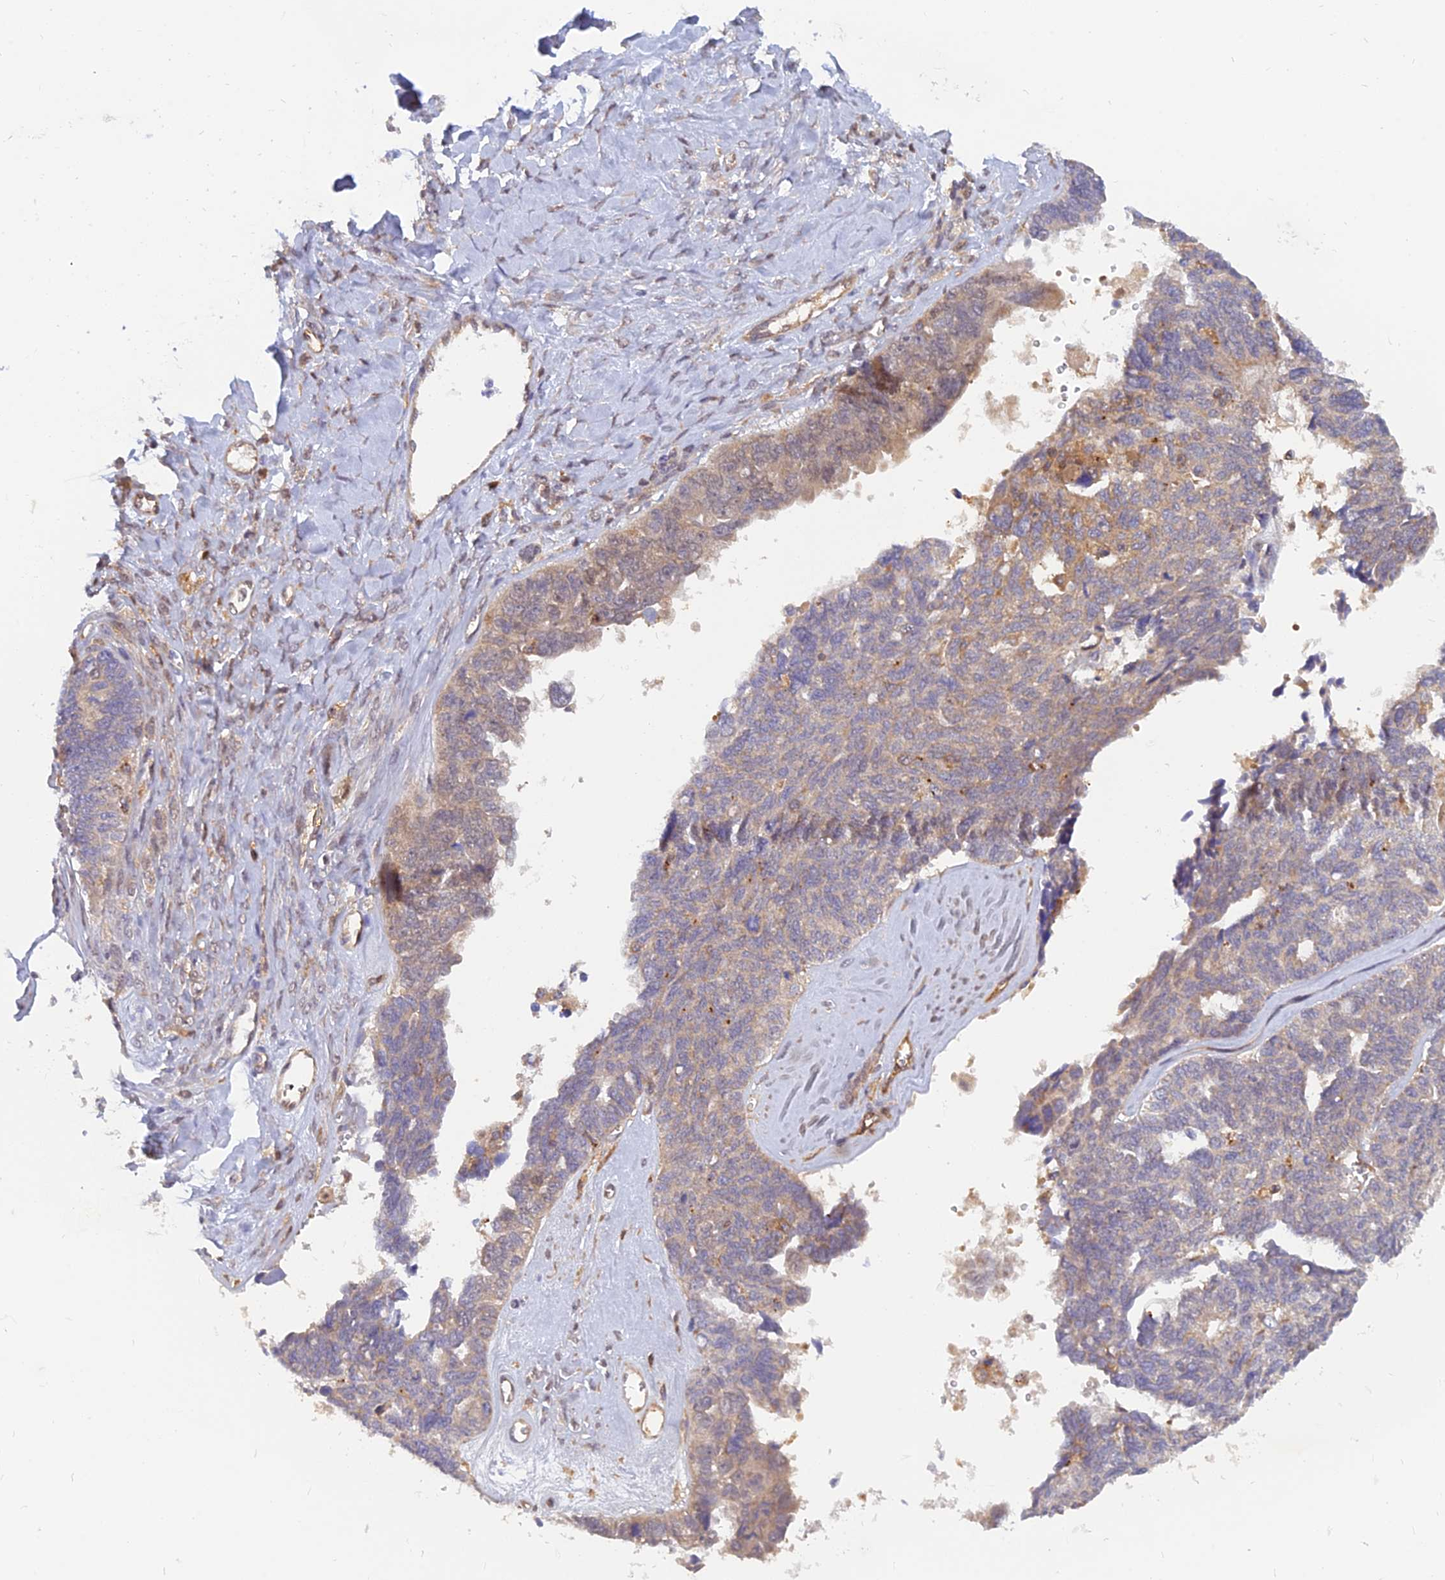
{"staining": {"intensity": "weak", "quantity": "<25%", "location": "cytoplasmic/membranous"}, "tissue": "ovarian cancer", "cell_type": "Tumor cells", "image_type": "cancer", "snomed": [{"axis": "morphology", "description": "Cystadenocarcinoma, serous, NOS"}, {"axis": "topography", "description": "Ovary"}], "caption": "High power microscopy micrograph of an immunohistochemistry (IHC) micrograph of ovarian serous cystadenocarcinoma, revealing no significant expression in tumor cells.", "gene": "ARL2BP", "patient": {"sex": "female", "age": 79}}